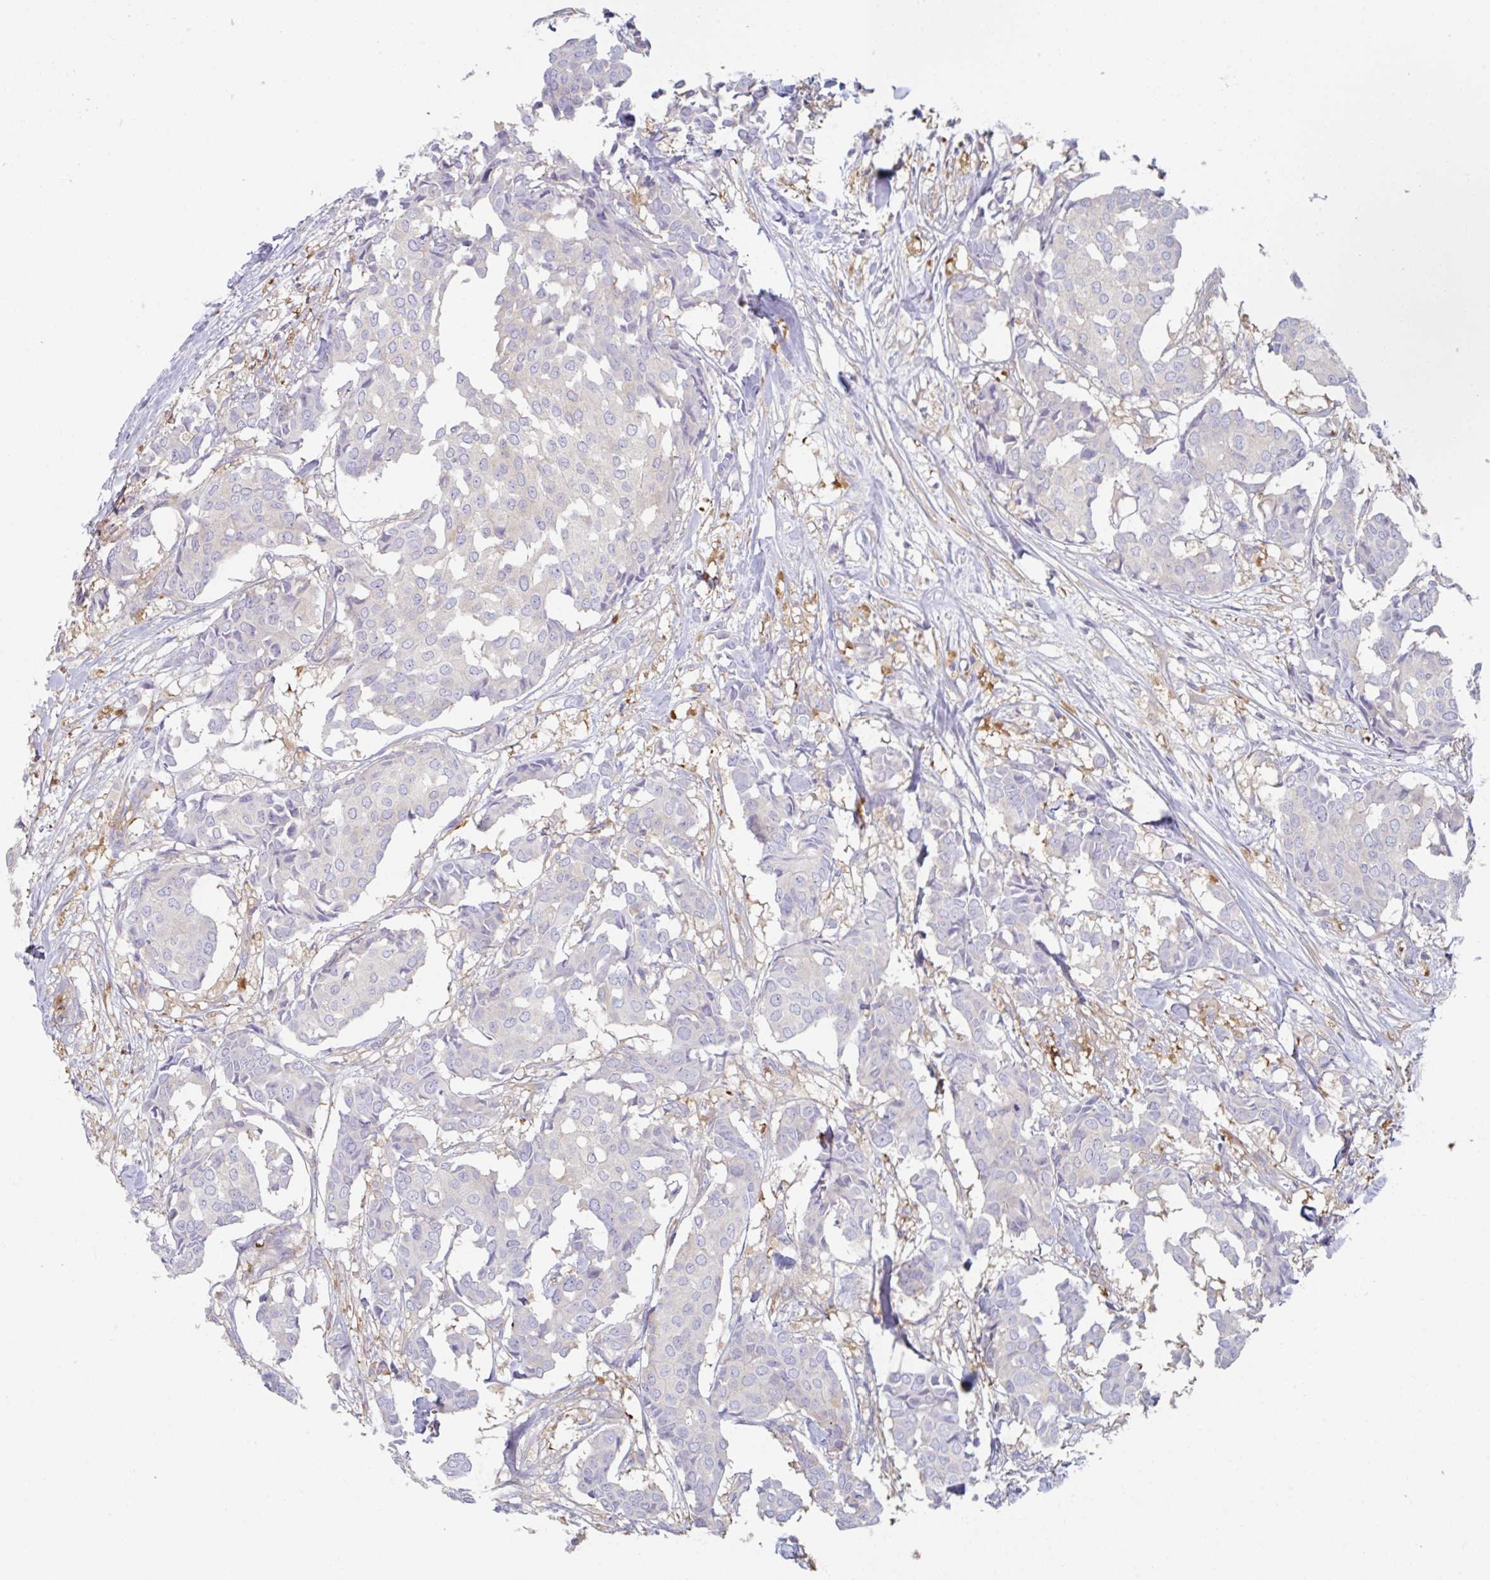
{"staining": {"intensity": "negative", "quantity": "none", "location": "none"}, "tissue": "breast cancer", "cell_type": "Tumor cells", "image_type": "cancer", "snomed": [{"axis": "morphology", "description": "Duct carcinoma"}, {"axis": "topography", "description": "Breast"}], "caption": "Tumor cells show no significant protein staining in breast infiltrating ductal carcinoma.", "gene": "AMPD2", "patient": {"sex": "female", "age": 75}}